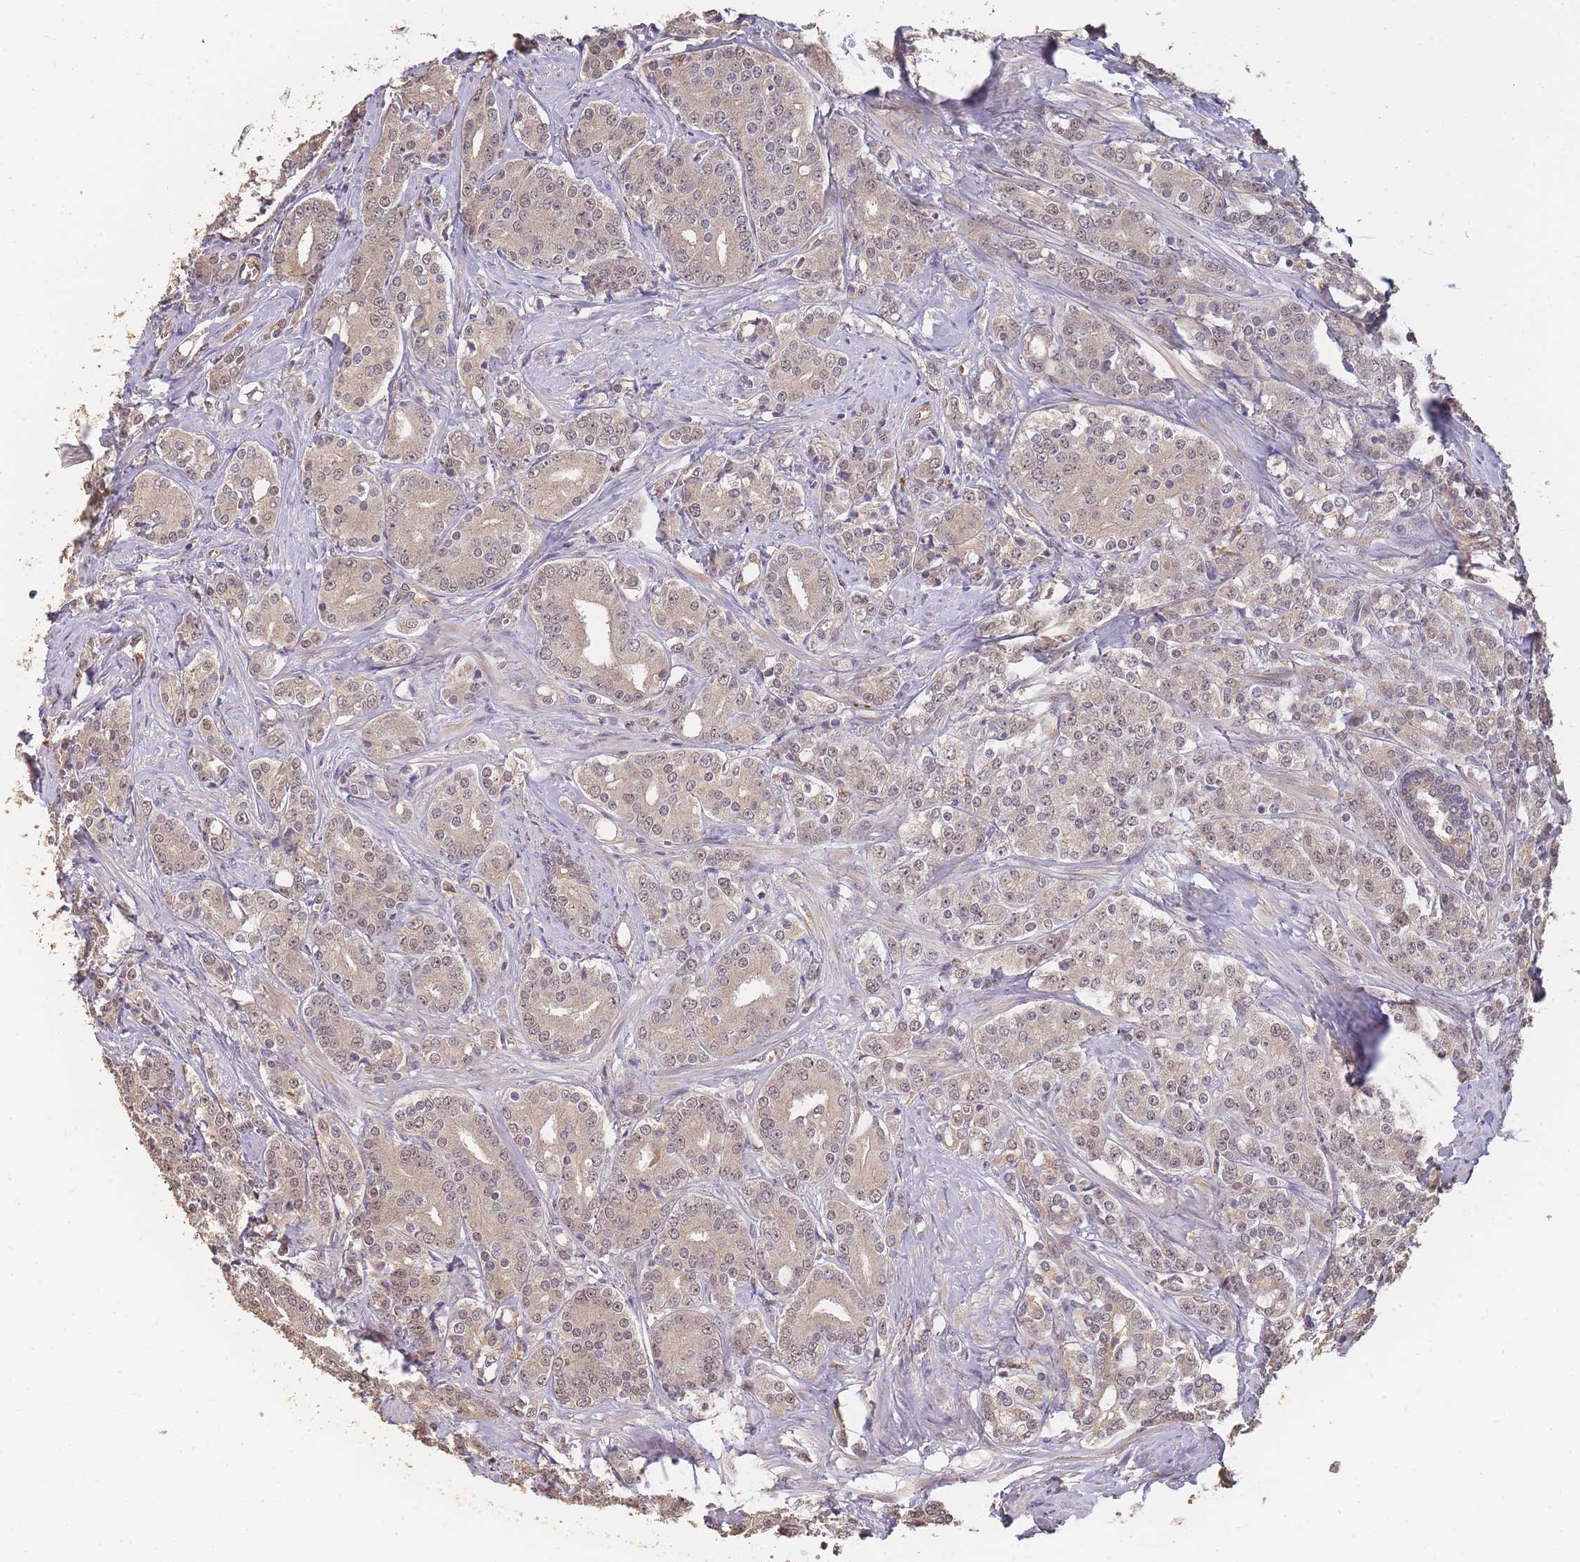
{"staining": {"intensity": "weak", "quantity": ">75%", "location": "cytoplasmic/membranous,nuclear"}, "tissue": "prostate cancer", "cell_type": "Tumor cells", "image_type": "cancer", "snomed": [{"axis": "morphology", "description": "Adenocarcinoma, High grade"}, {"axis": "topography", "description": "Prostate"}], "caption": "Adenocarcinoma (high-grade) (prostate) stained with immunohistochemistry reveals weak cytoplasmic/membranous and nuclear staining in about >75% of tumor cells.", "gene": "CDKN2AIPNL", "patient": {"sex": "male", "age": 62}}